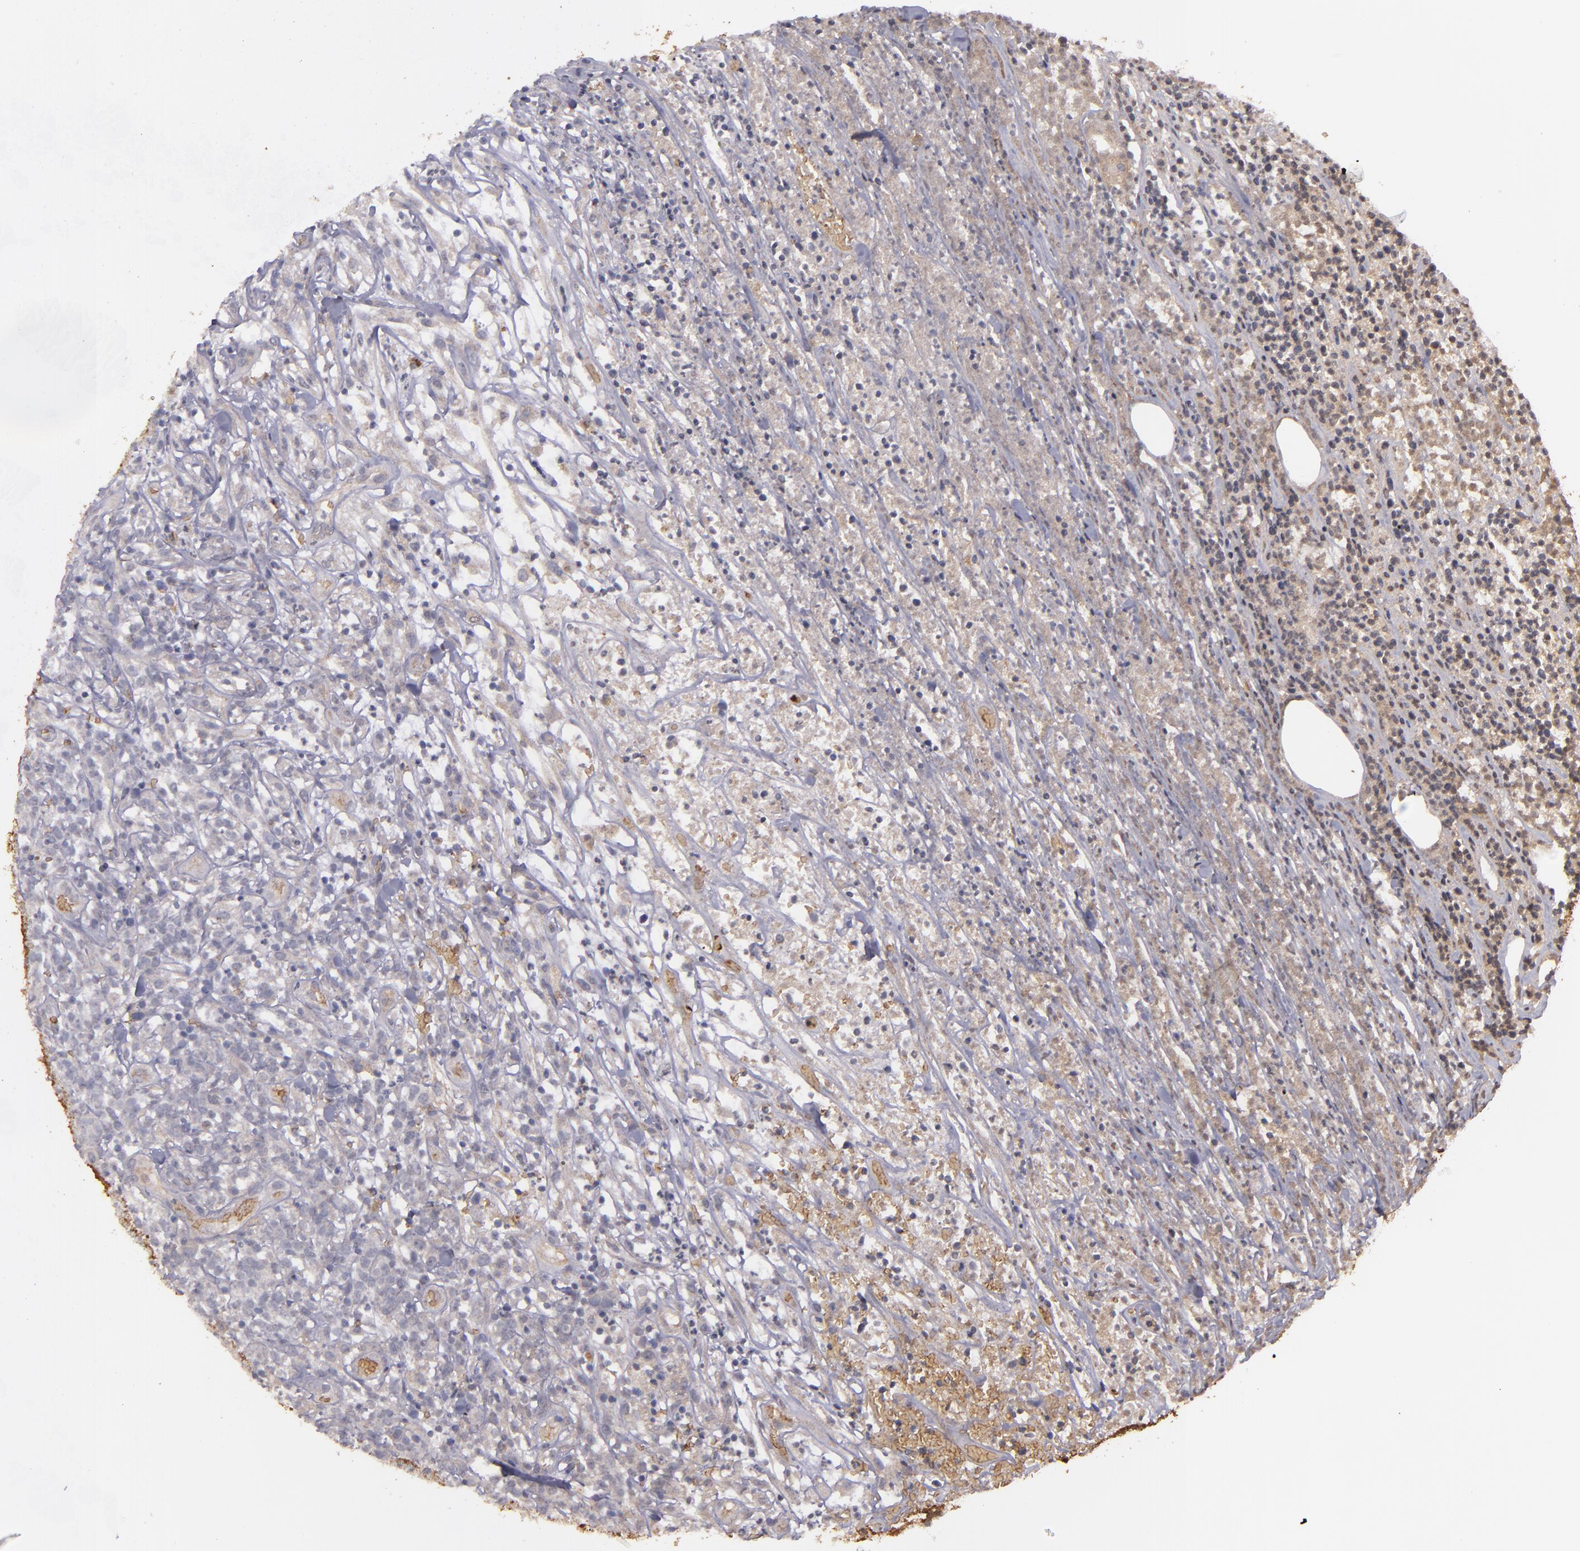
{"staining": {"intensity": "negative", "quantity": "none", "location": "none"}, "tissue": "lymphoma", "cell_type": "Tumor cells", "image_type": "cancer", "snomed": [{"axis": "morphology", "description": "Malignant lymphoma, non-Hodgkin's type, High grade"}, {"axis": "topography", "description": "Lymph node"}], "caption": "Human lymphoma stained for a protein using IHC exhibits no positivity in tumor cells.", "gene": "ACE", "patient": {"sex": "female", "age": 73}}